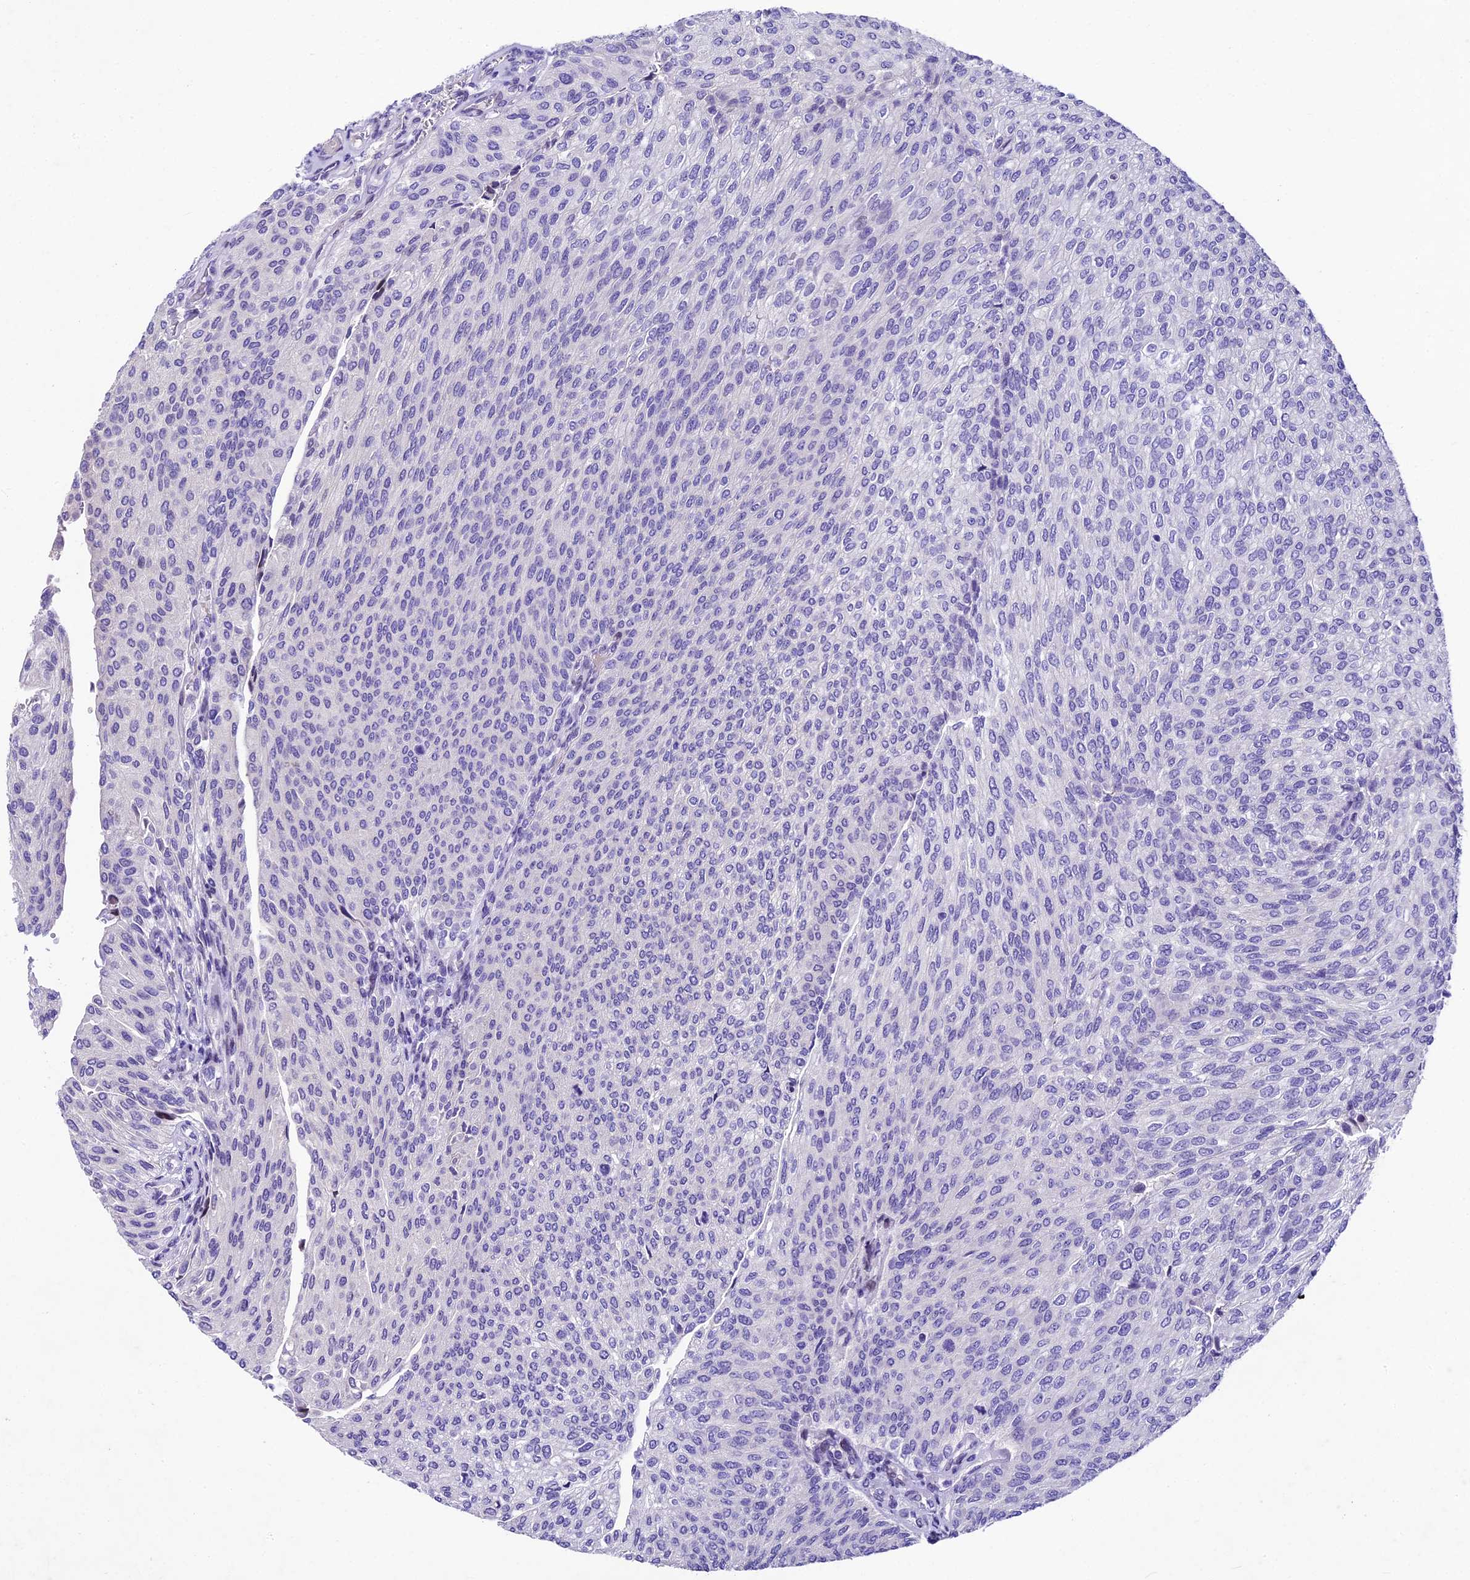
{"staining": {"intensity": "negative", "quantity": "none", "location": "none"}, "tissue": "urothelial cancer", "cell_type": "Tumor cells", "image_type": "cancer", "snomed": [{"axis": "morphology", "description": "Urothelial carcinoma, High grade"}, {"axis": "topography", "description": "Urinary bladder"}], "caption": "High magnification brightfield microscopy of urothelial cancer stained with DAB (brown) and counterstained with hematoxylin (blue): tumor cells show no significant staining.", "gene": "IFT140", "patient": {"sex": "female", "age": 79}}